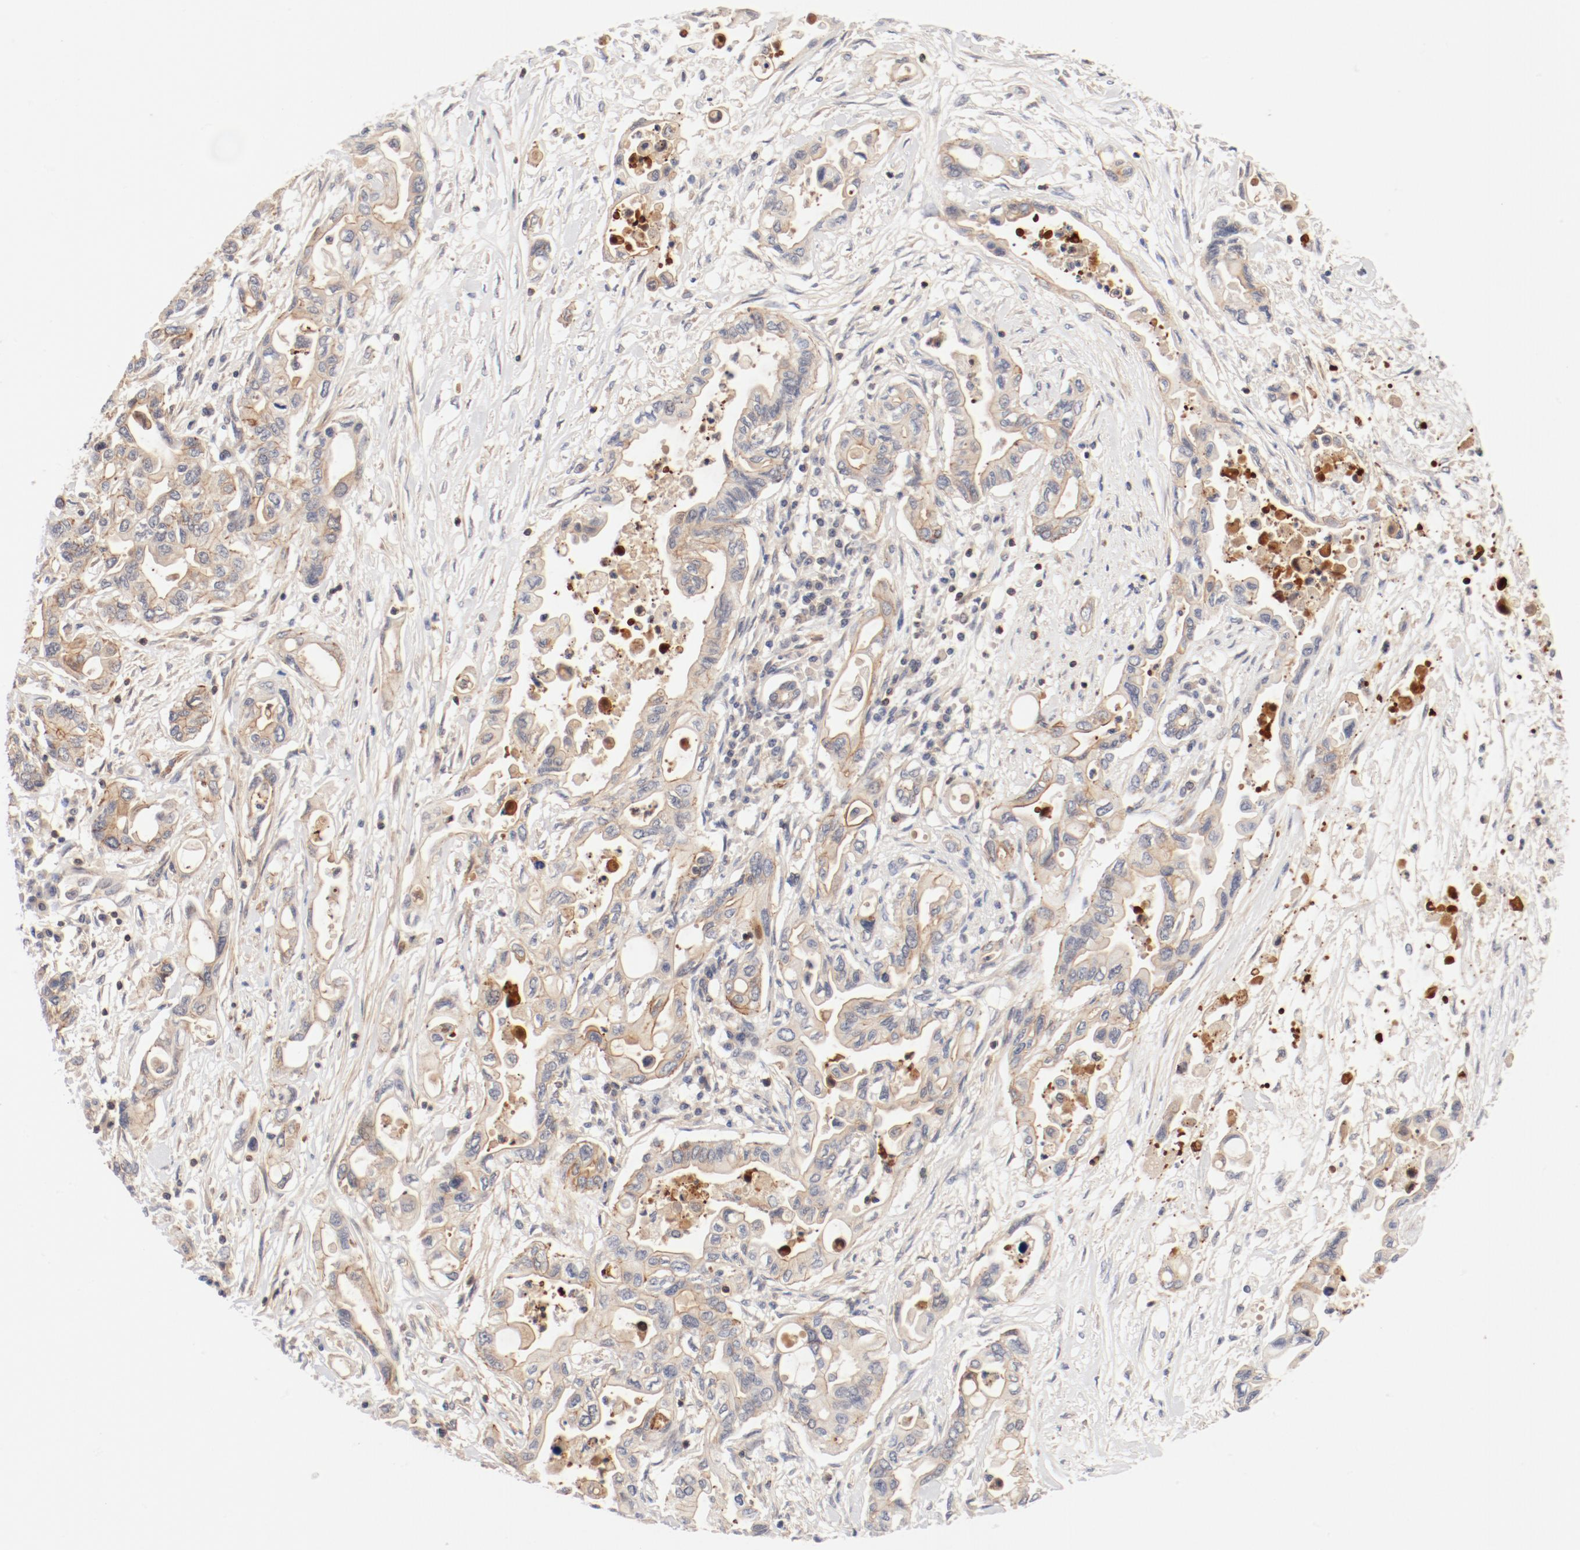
{"staining": {"intensity": "weak", "quantity": "25%-75%", "location": "cytoplasmic/membranous"}, "tissue": "pancreatic cancer", "cell_type": "Tumor cells", "image_type": "cancer", "snomed": [{"axis": "morphology", "description": "Adenocarcinoma, NOS"}, {"axis": "topography", "description": "Pancreas"}], "caption": "Protein staining displays weak cytoplasmic/membranous staining in about 25%-75% of tumor cells in pancreatic adenocarcinoma.", "gene": "ZNF267", "patient": {"sex": "female", "age": 57}}